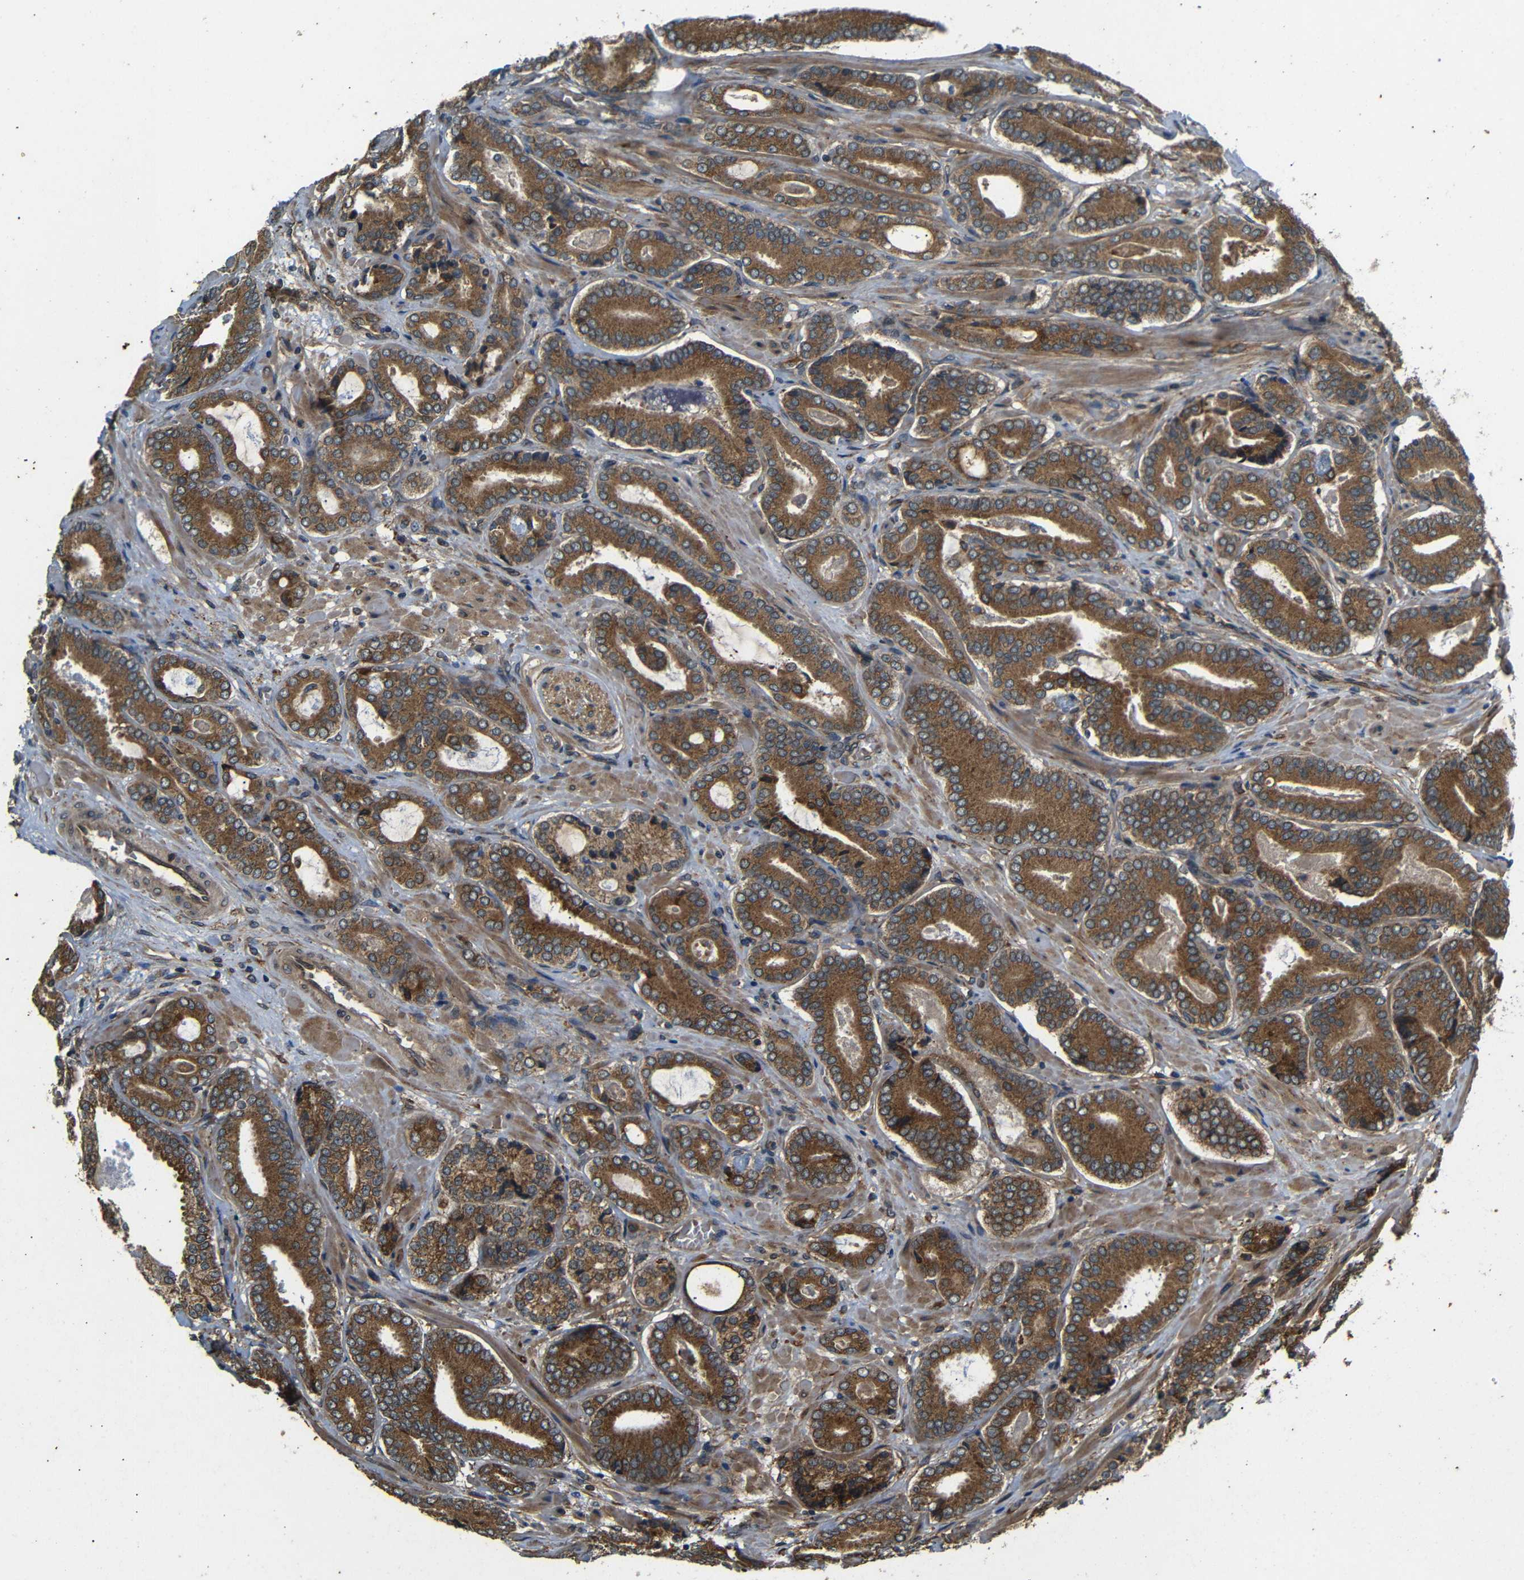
{"staining": {"intensity": "strong", "quantity": ">75%", "location": "cytoplasmic/membranous"}, "tissue": "prostate cancer", "cell_type": "Tumor cells", "image_type": "cancer", "snomed": [{"axis": "morphology", "description": "Adenocarcinoma, High grade"}, {"axis": "topography", "description": "Prostate"}], "caption": "The micrograph exhibits immunohistochemical staining of prostate adenocarcinoma (high-grade). There is strong cytoplasmic/membranous staining is identified in about >75% of tumor cells. (Stains: DAB in brown, nuclei in blue, Microscopy: brightfield microscopy at high magnification).", "gene": "TRPC1", "patient": {"sex": "male", "age": 61}}